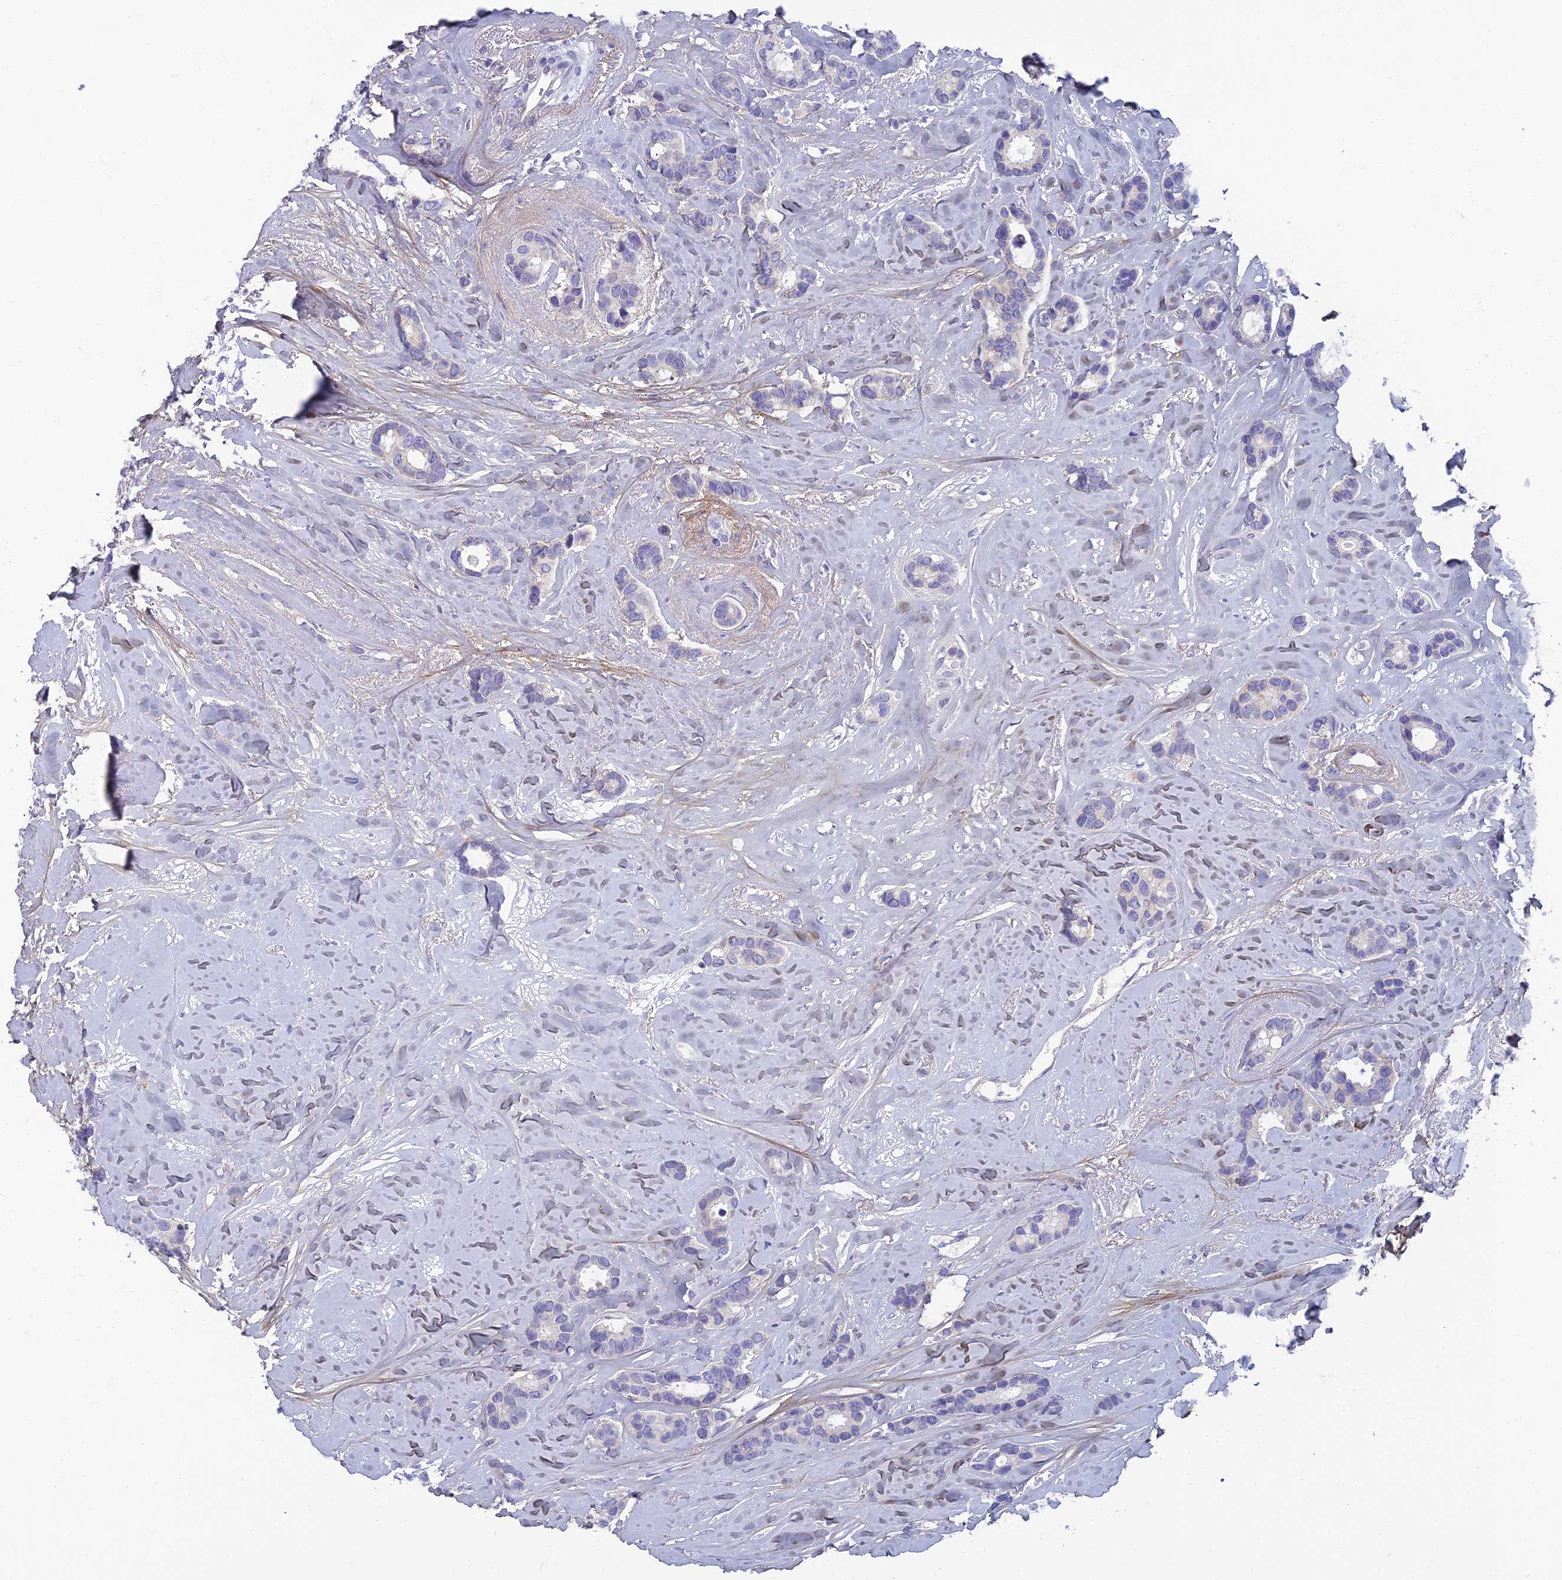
{"staining": {"intensity": "negative", "quantity": "none", "location": "none"}, "tissue": "breast cancer", "cell_type": "Tumor cells", "image_type": "cancer", "snomed": [{"axis": "morphology", "description": "Duct carcinoma"}, {"axis": "topography", "description": "Breast"}], "caption": "The image reveals no significant positivity in tumor cells of breast invasive ductal carcinoma.", "gene": "SLC25A41", "patient": {"sex": "female", "age": 87}}